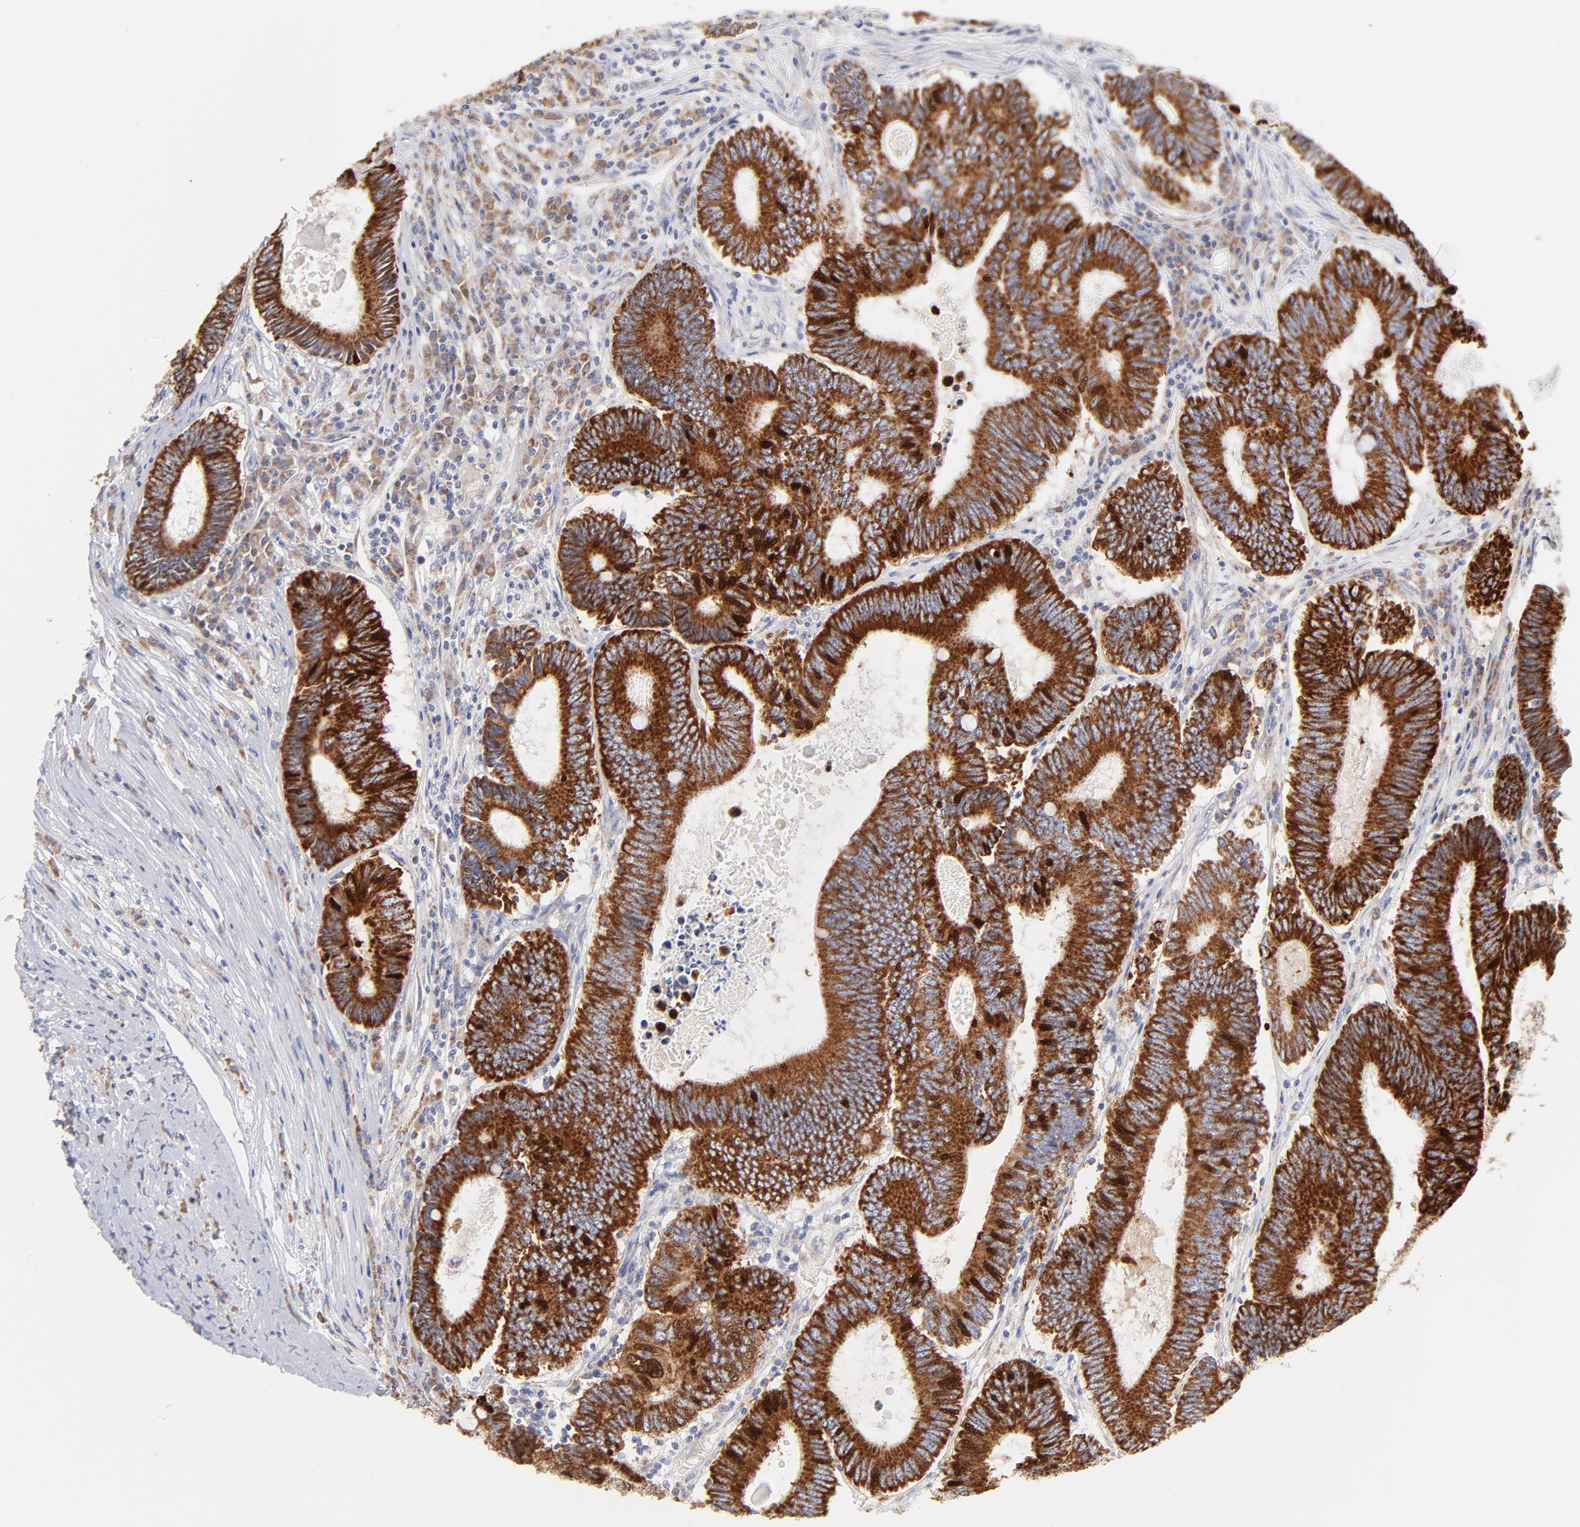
{"staining": {"intensity": "strong", "quantity": ">75%", "location": "cytoplasmic/membranous"}, "tissue": "colorectal cancer", "cell_type": "Tumor cells", "image_type": "cancer", "snomed": [{"axis": "morphology", "description": "Adenocarcinoma, NOS"}, {"axis": "topography", "description": "Colon"}], "caption": "Immunohistochemical staining of human adenocarcinoma (colorectal) demonstrates high levels of strong cytoplasmic/membranous protein positivity in about >75% of tumor cells. Immunohistochemistry stains the protein of interest in brown and the nuclei are stained blue.", "gene": "TIMM8A", "patient": {"sex": "female", "age": 78}}